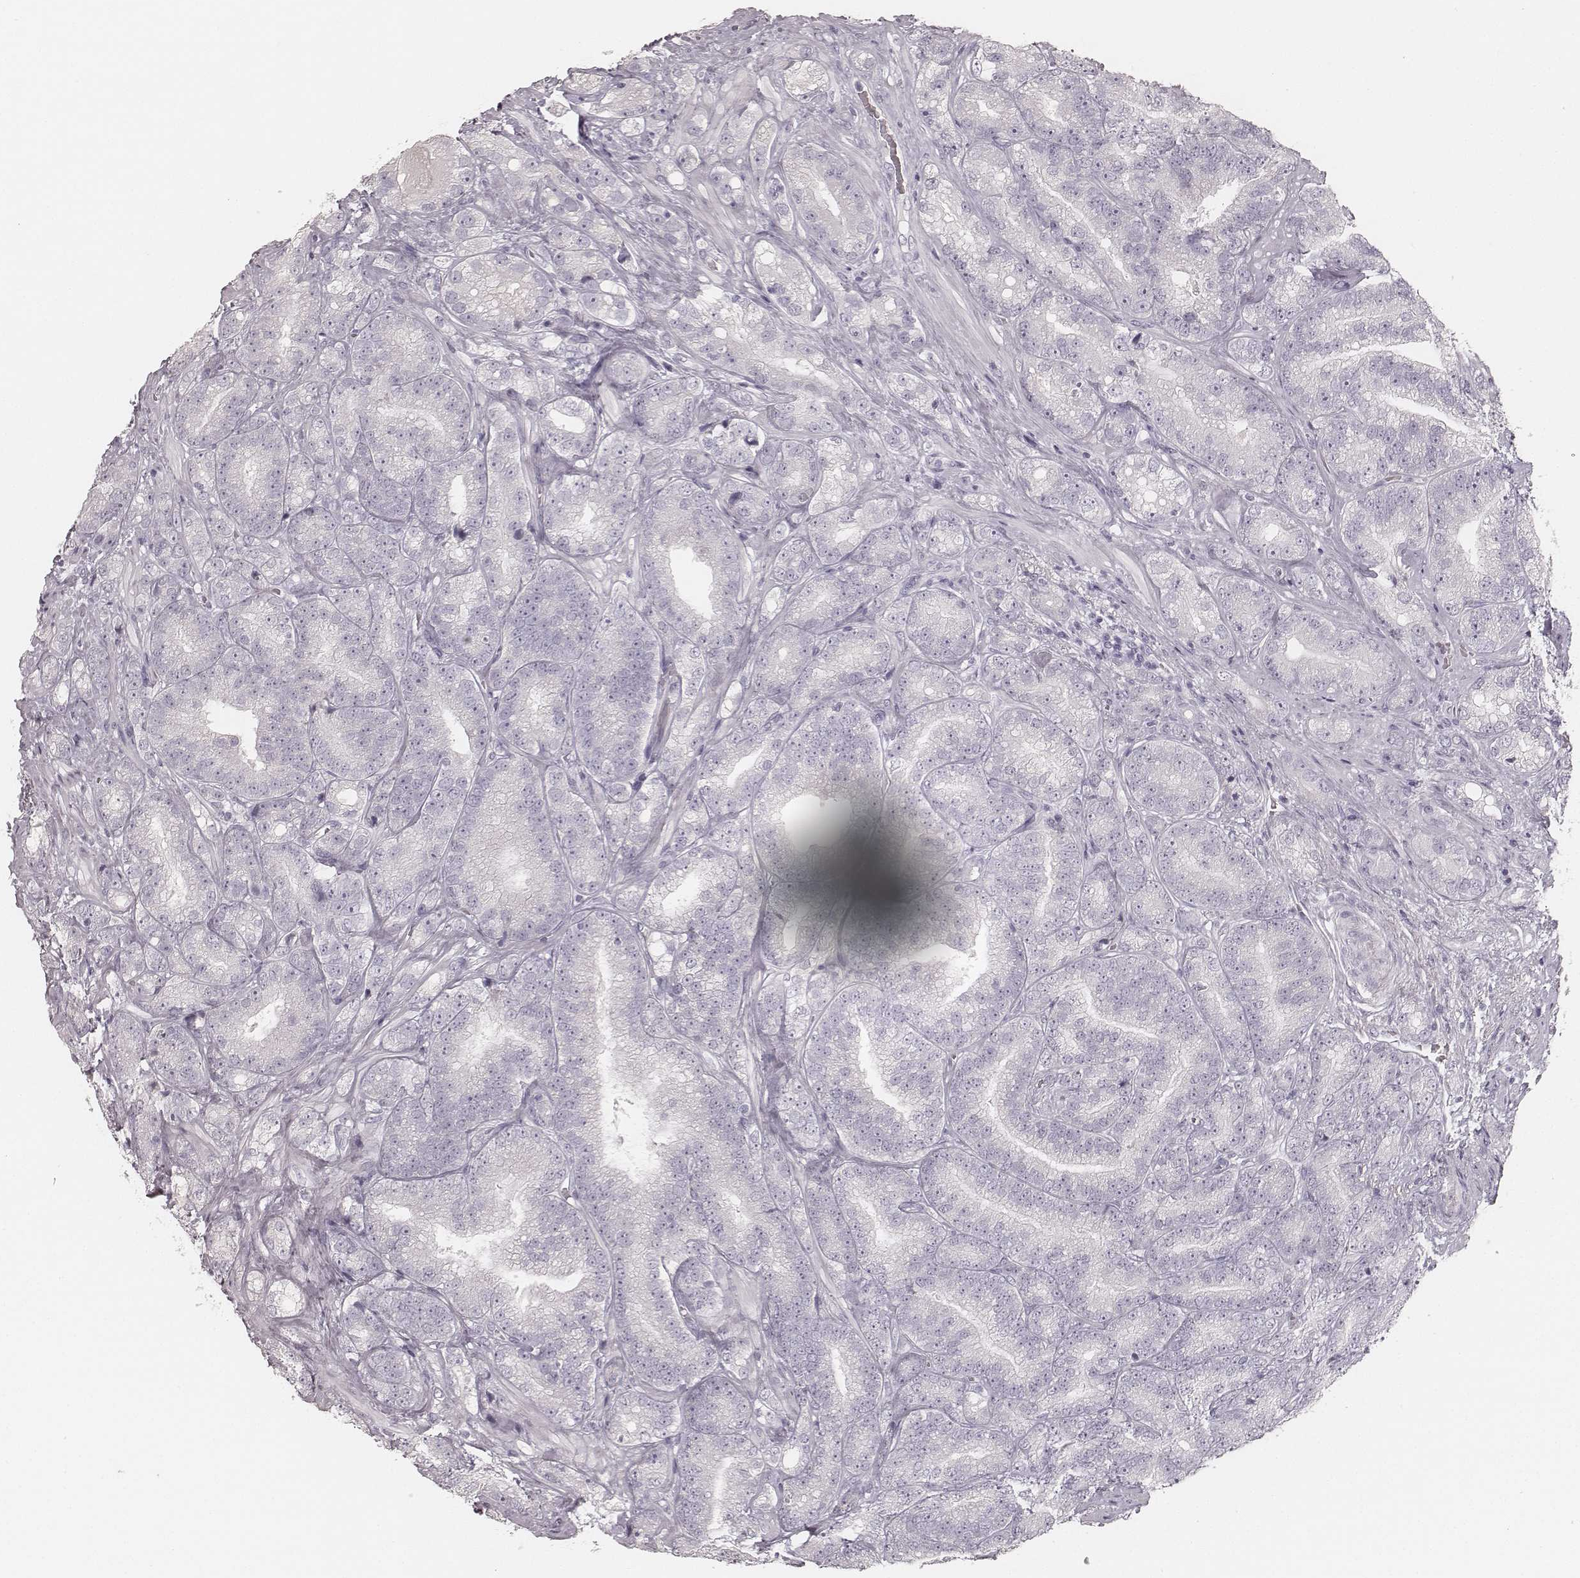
{"staining": {"intensity": "negative", "quantity": "none", "location": "none"}, "tissue": "prostate cancer", "cell_type": "Tumor cells", "image_type": "cancer", "snomed": [{"axis": "morphology", "description": "Adenocarcinoma, NOS"}, {"axis": "topography", "description": "Prostate"}], "caption": "Immunohistochemical staining of prostate cancer (adenocarcinoma) reveals no significant staining in tumor cells.", "gene": "KRT31", "patient": {"sex": "male", "age": 63}}